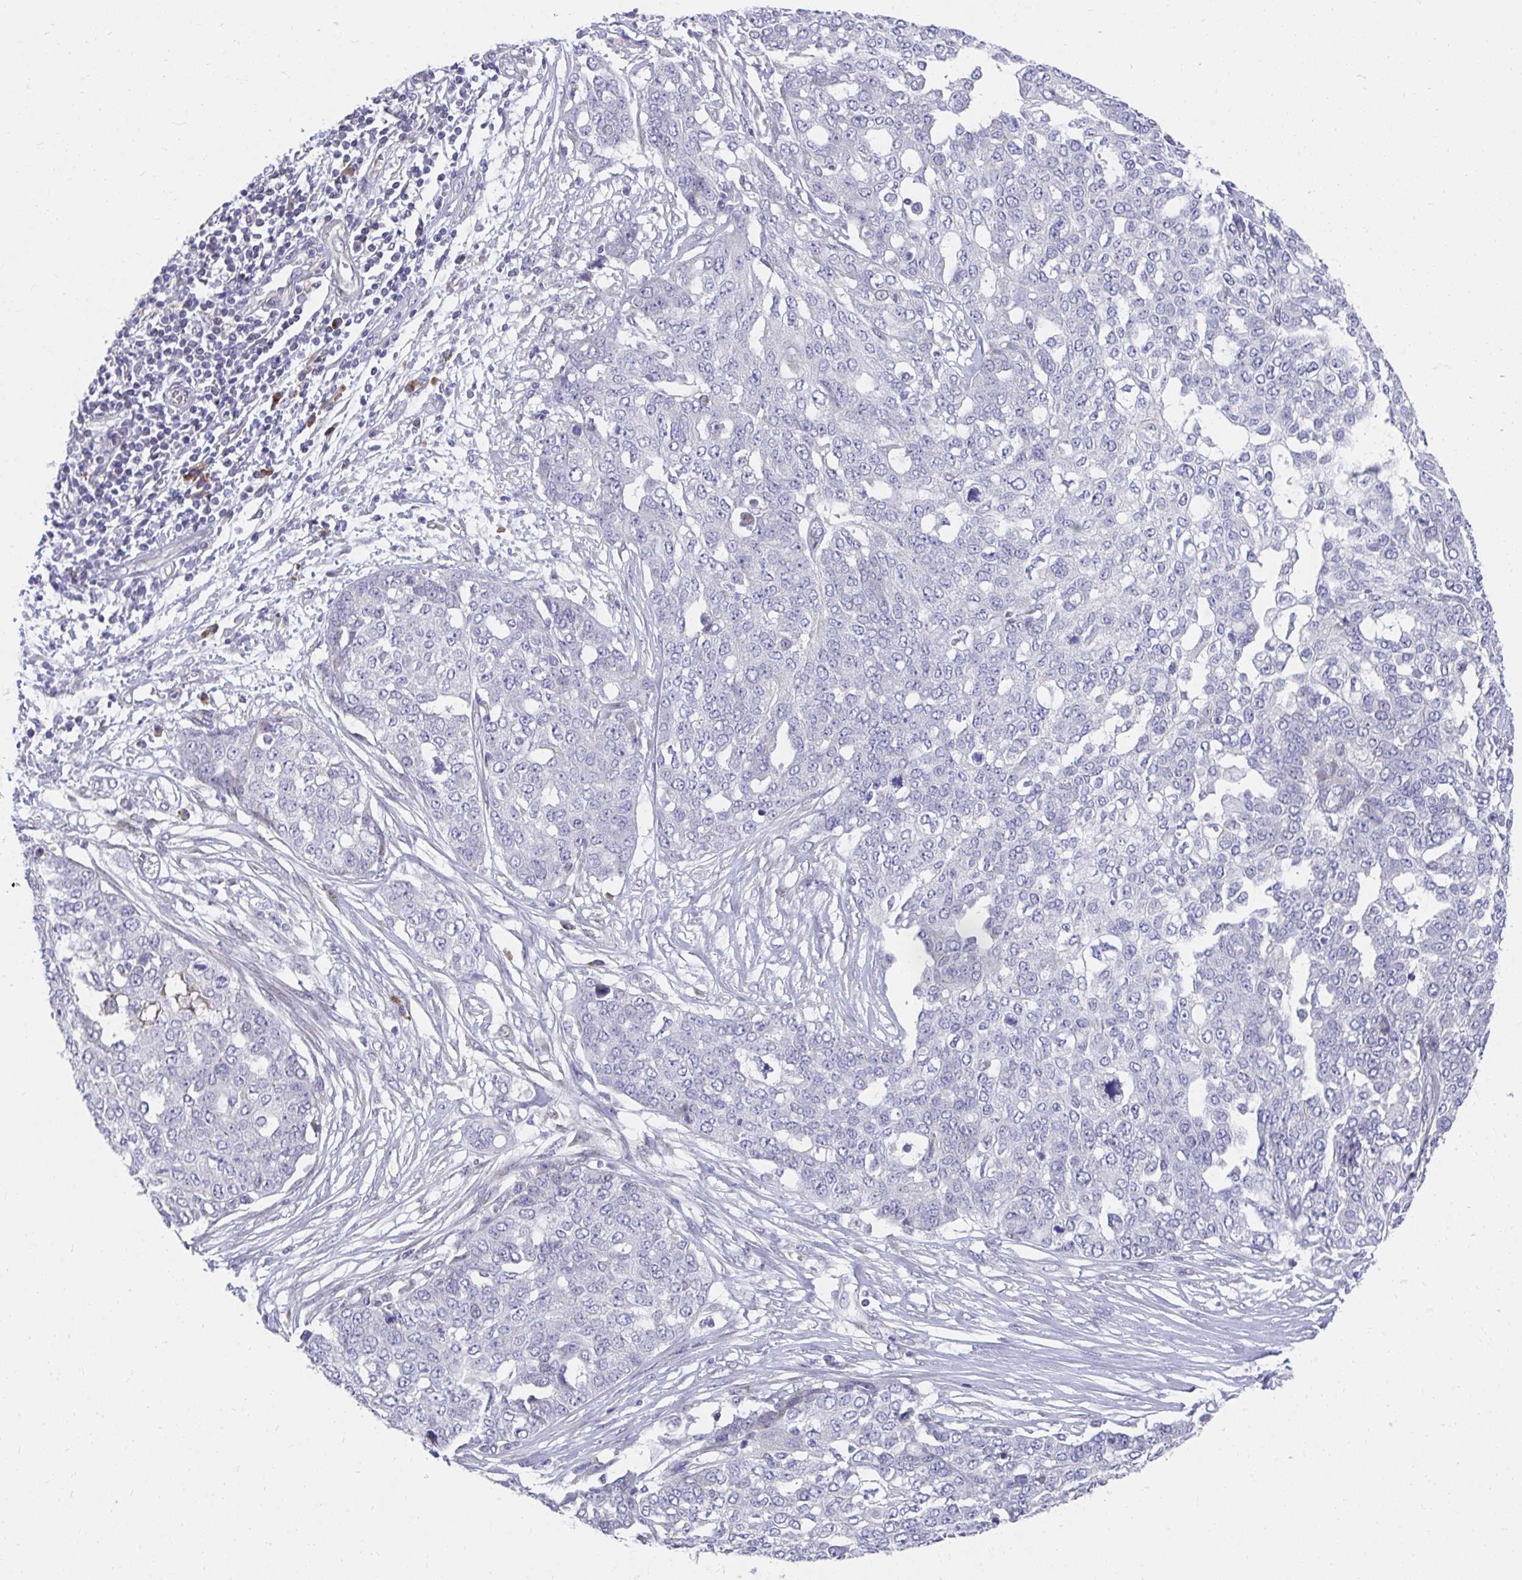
{"staining": {"intensity": "negative", "quantity": "none", "location": "none"}, "tissue": "ovarian cancer", "cell_type": "Tumor cells", "image_type": "cancer", "snomed": [{"axis": "morphology", "description": "Cystadenocarcinoma, serous, NOS"}, {"axis": "topography", "description": "Soft tissue"}, {"axis": "topography", "description": "Ovary"}], "caption": "Immunohistochemistry image of neoplastic tissue: human ovarian cancer stained with DAB displays no significant protein expression in tumor cells.", "gene": "SLAMF7", "patient": {"sex": "female", "age": 57}}